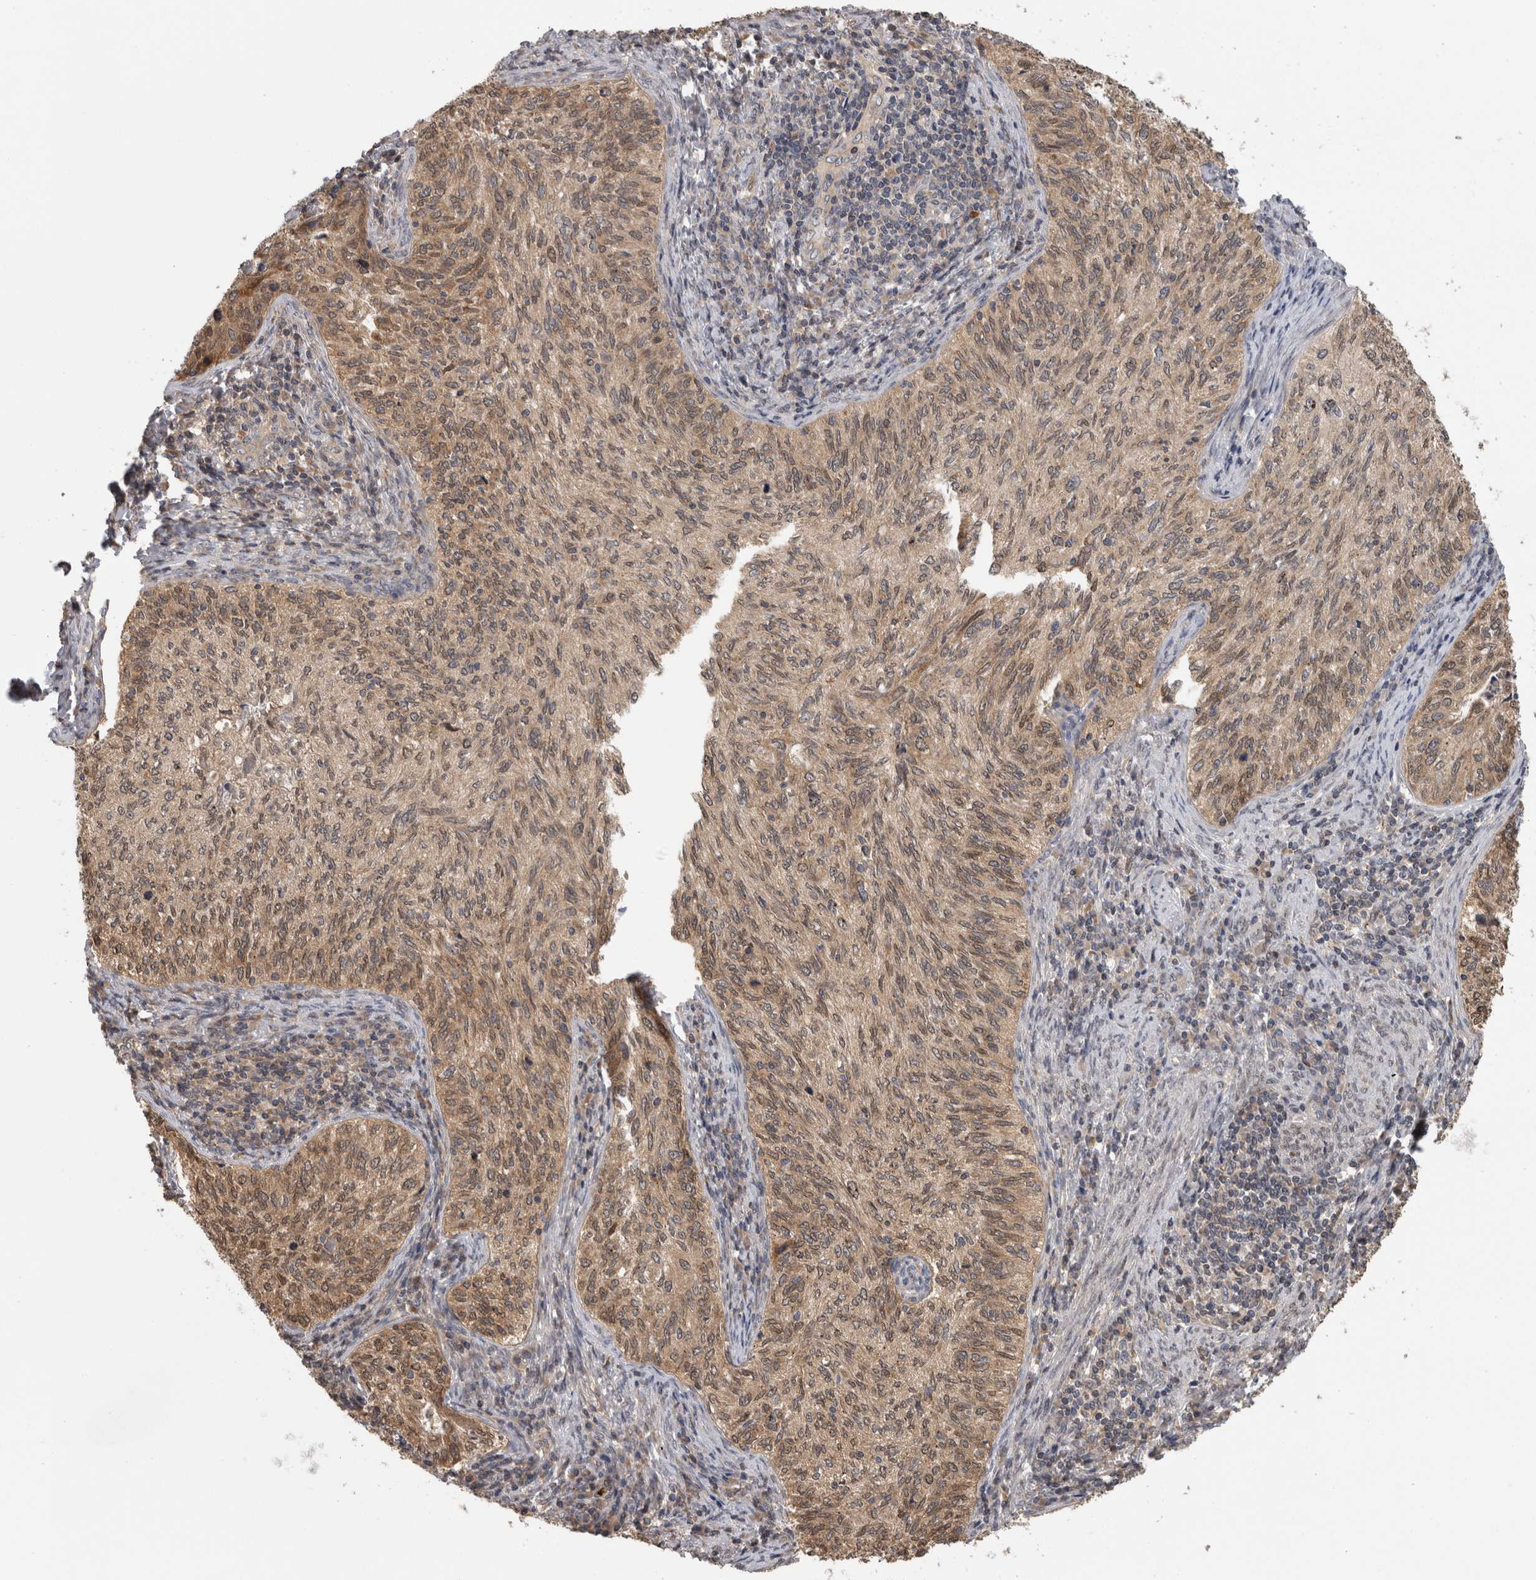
{"staining": {"intensity": "moderate", "quantity": "25%-75%", "location": "cytoplasmic/membranous,nuclear"}, "tissue": "cervical cancer", "cell_type": "Tumor cells", "image_type": "cancer", "snomed": [{"axis": "morphology", "description": "Squamous cell carcinoma, NOS"}, {"axis": "topography", "description": "Cervix"}], "caption": "A photomicrograph of cervical cancer stained for a protein displays moderate cytoplasmic/membranous and nuclear brown staining in tumor cells.", "gene": "PARP6", "patient": {"sex": "female", "age": 30}}